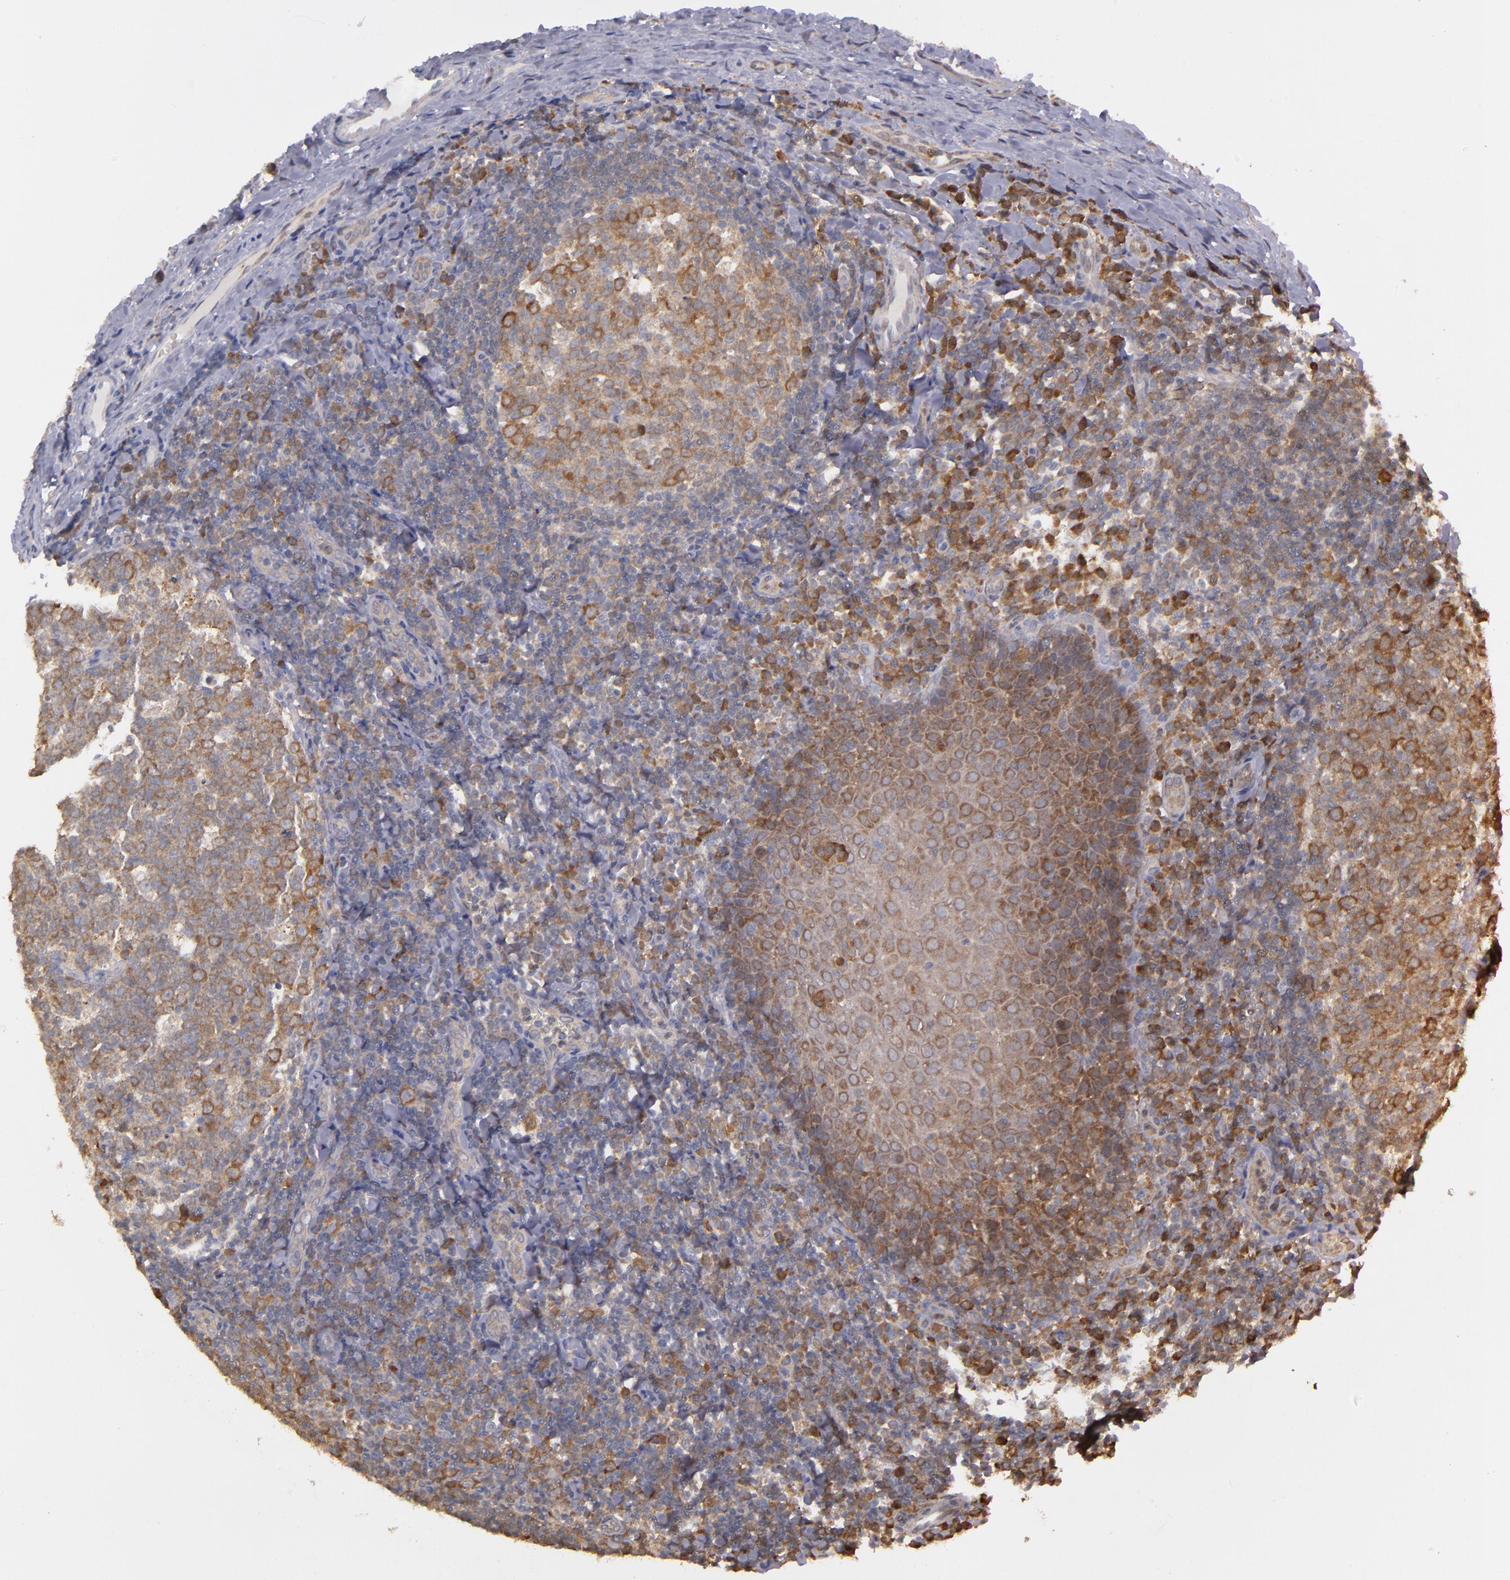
{"staining": {"intensity": "moderate", "quantity": ">75%", "location": "cytoplasmic/membranous"}, "tissue": "oral mucosa", "cell_type": "Squamous epithelial cells", "image_type": "normal", "snomed": [{"axis": "morphology", "description": "Normal tissue, NOS"}, {"axis": "topography", "description": "Oral tissue"}], "caption": "The image demonstrates staining of benign oral mucosa, revealing moderate cytoplasmic/membranous protein staining (brown color) within squamous epithelial cells. (DAB = brown stain, brightfield microscopy at high magnification).", "gene": "MTHFD1", "patient": {"sex": "male", "age": 20}}